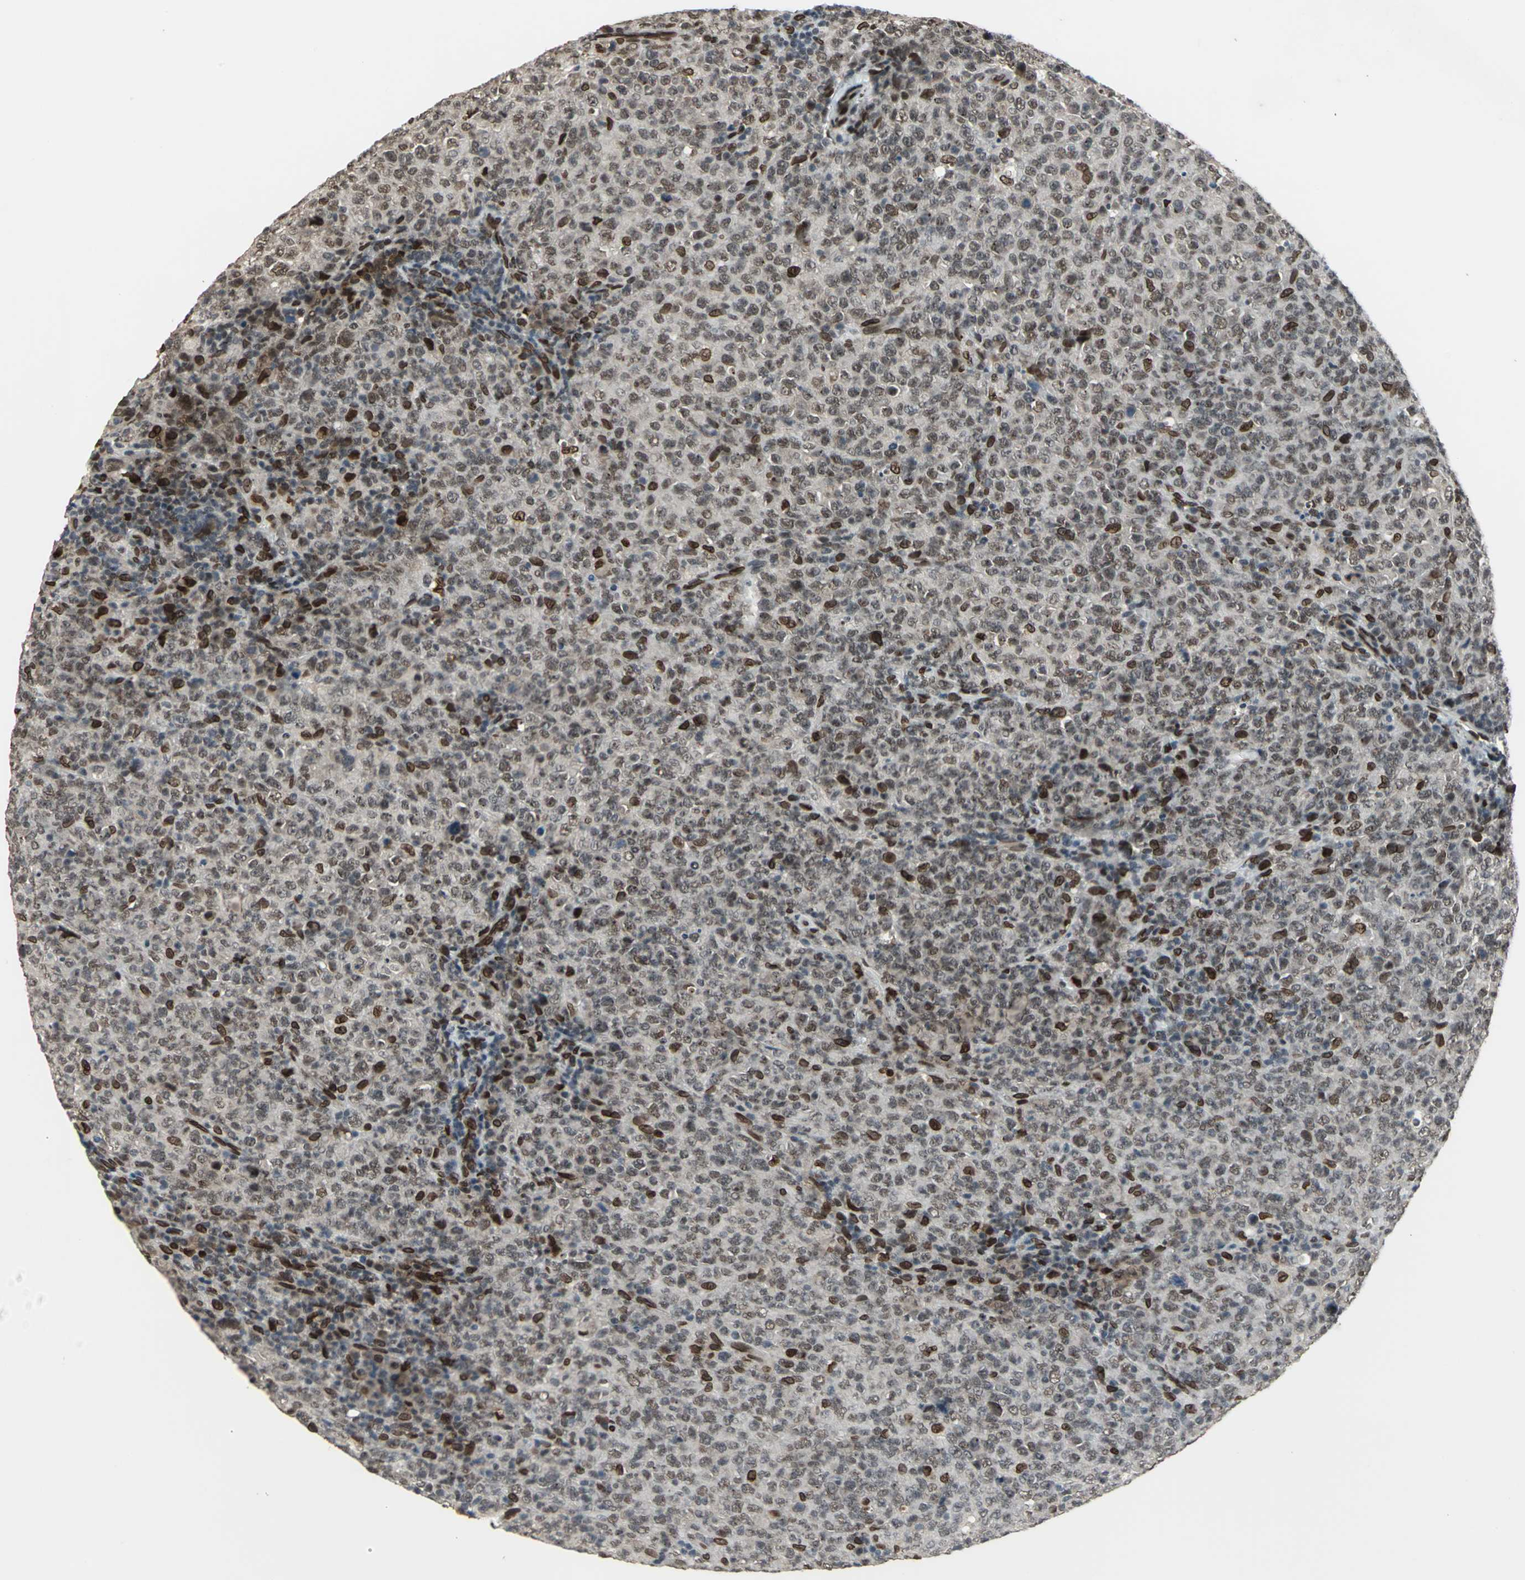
{"staining": {"intensity": "moderate", "quantity": ">75%", "location": "nuclear"}, "tissue": "lymphoma", "cell_type": "Tumor cells", "image_type": "cancer", "snomed": [{"axis": "morphology", "description": "Malignant lymphoma, non-Hodgkin's type, High grade"}, {"axis": "topography", "description": "Tonsil"}], "caption": "Protein expression analysis of lymphoma reveals moderate nuclear staining in about >75% of tumor cells.", "gene": "ISY1", "patient": {"sex": "female", "age": 36}}